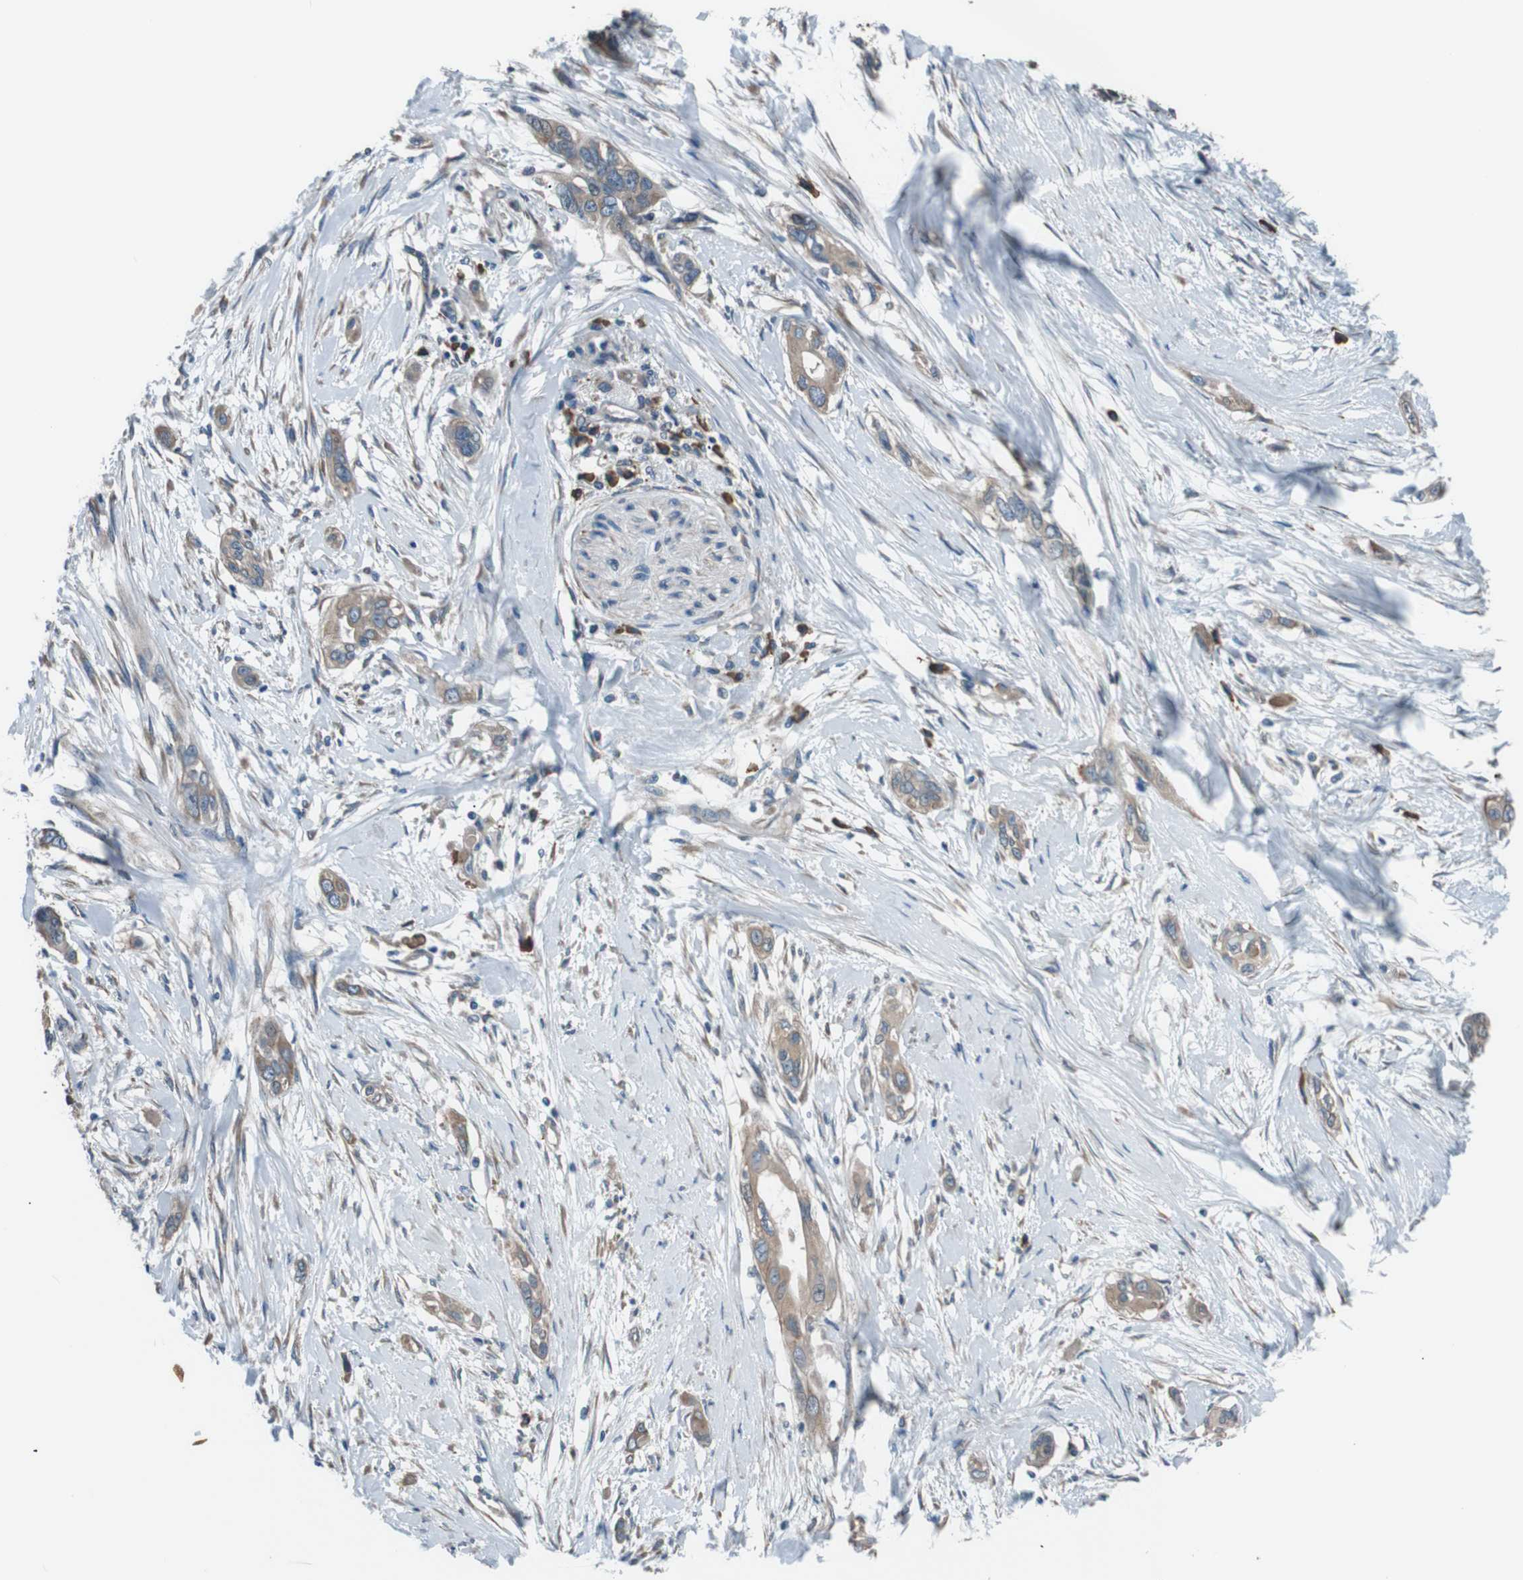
{"staining": {"intensity": "moderate", "quantity": ">75%", "location": "cytoplasmic/membranous"}, "tissue": "pancreatic cancer", "cell_type": "Tumor cells", "image_type": "cancer", "snomed": [{"axis": "morphology", "description": "Adenocarcinoma, NOS"}, {"axis": "topography", "description": "Pancreas"}], "caption": "A brown stain labels moderate cytoplasmic/membranous staining of a protein in human adenocarcinoma (pancreatic) tumor cells. The staining is performed using DAB (3,3'-diaminobenzidine) brown chromogen to label protein expression. The nuclei are counter-stained blue using hematoxylin.", "gene": "SIGMAR1", "patient": {"sex": "female", "age": 60}}